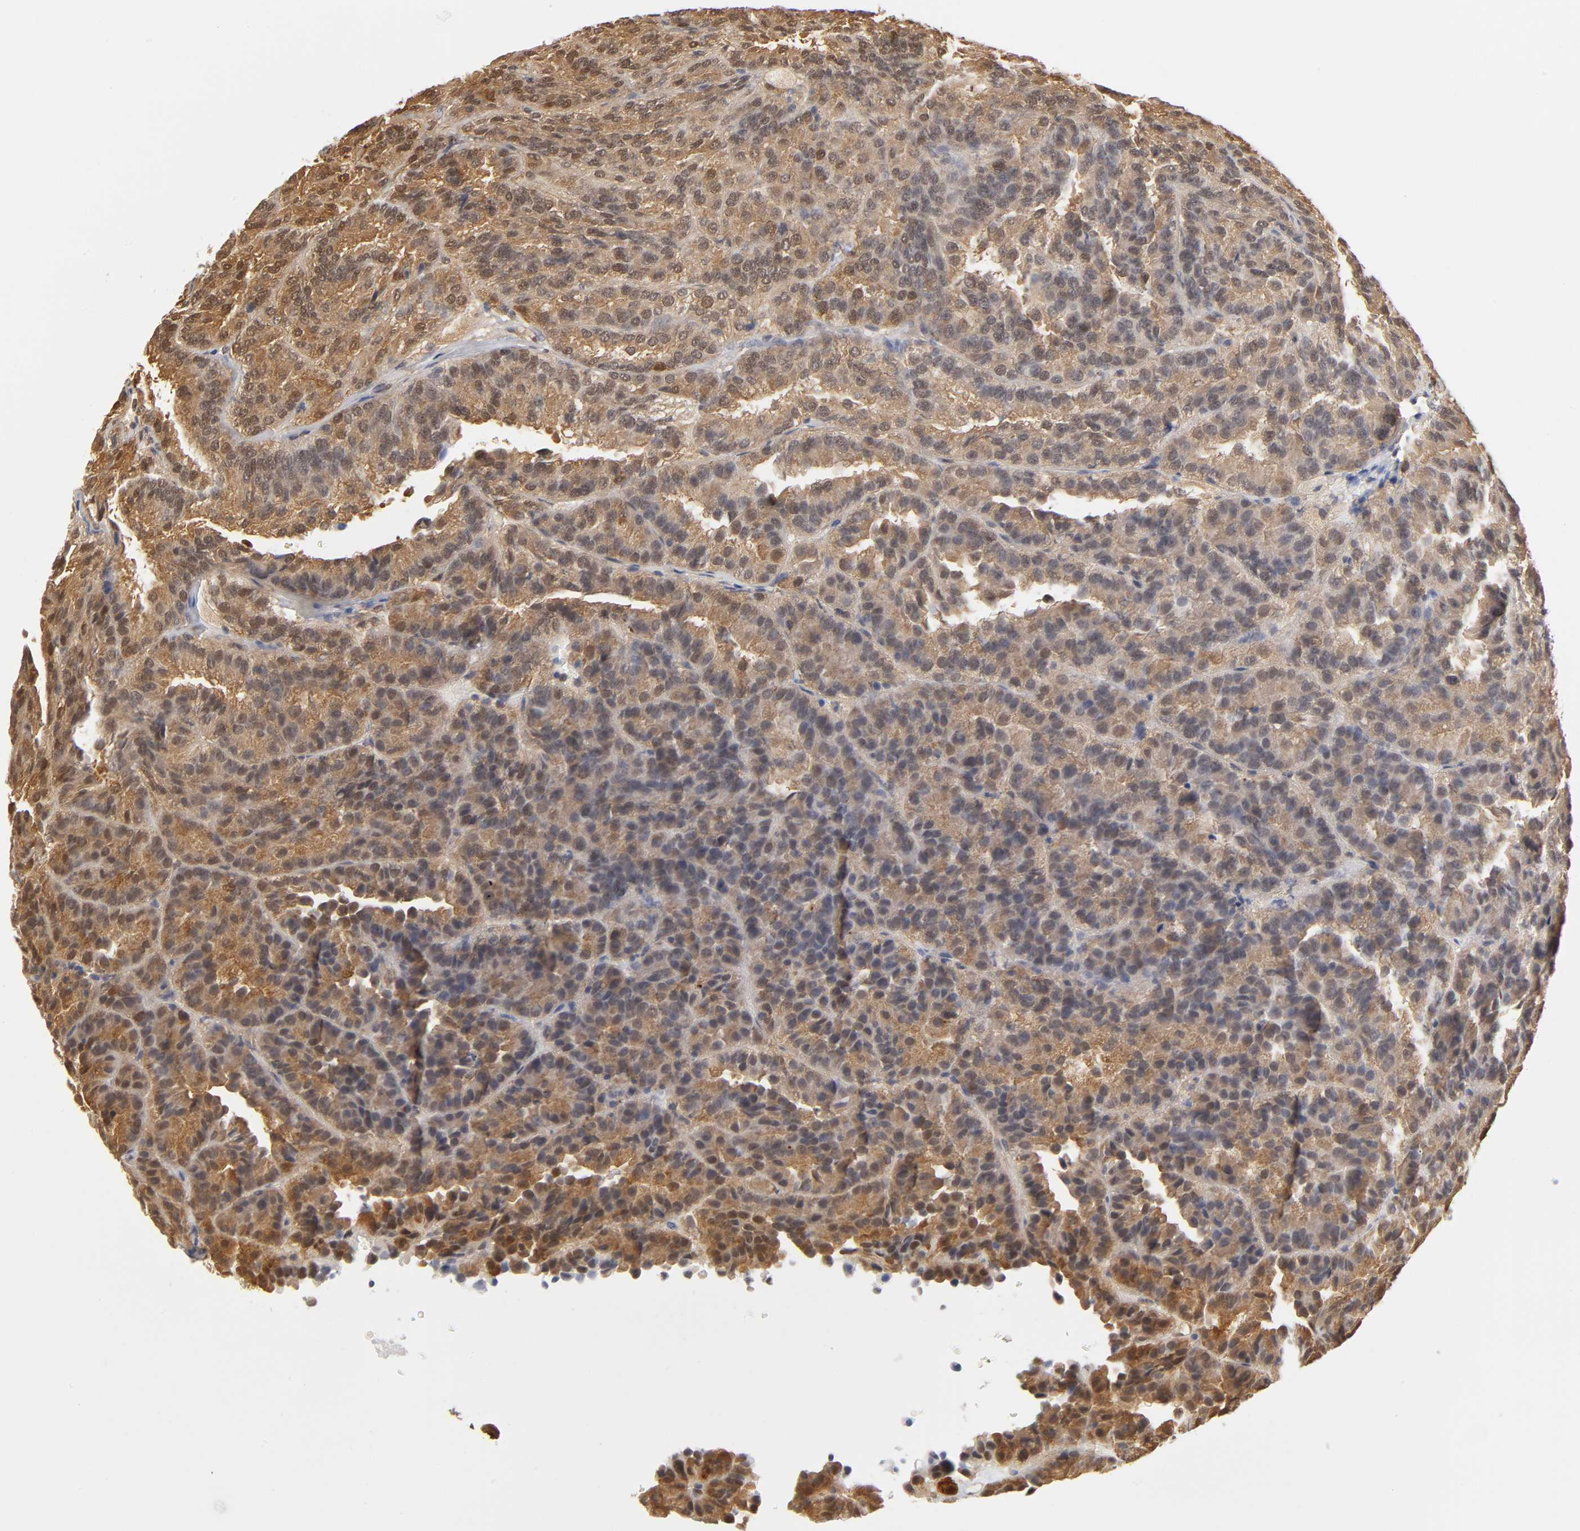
{"staining": {"intensity": "strong", "quantity": ">75%", "location": "cytoplasmic/membranous"}, "tissue": "renal cancer", "cell_type": "Tumor cells", "image_type": "cancer", "snomed": [{"axis": "morphology", "description": "Adenocarcinoma, NOS"}, {"axis": "topography", "description": "Kidney"}], "caption": "IHC micrograph of neoplastic tissue: human renal adenocarcinoma stained using IHC exhibits high levels of strong protein expression localized specifically in the cytoplasmic/membranous of tumor cells, appearing as a cytoplasmic/membranous brown color.", "gene": "DFFB", "patient": {"sex": "male", "age": 46}}